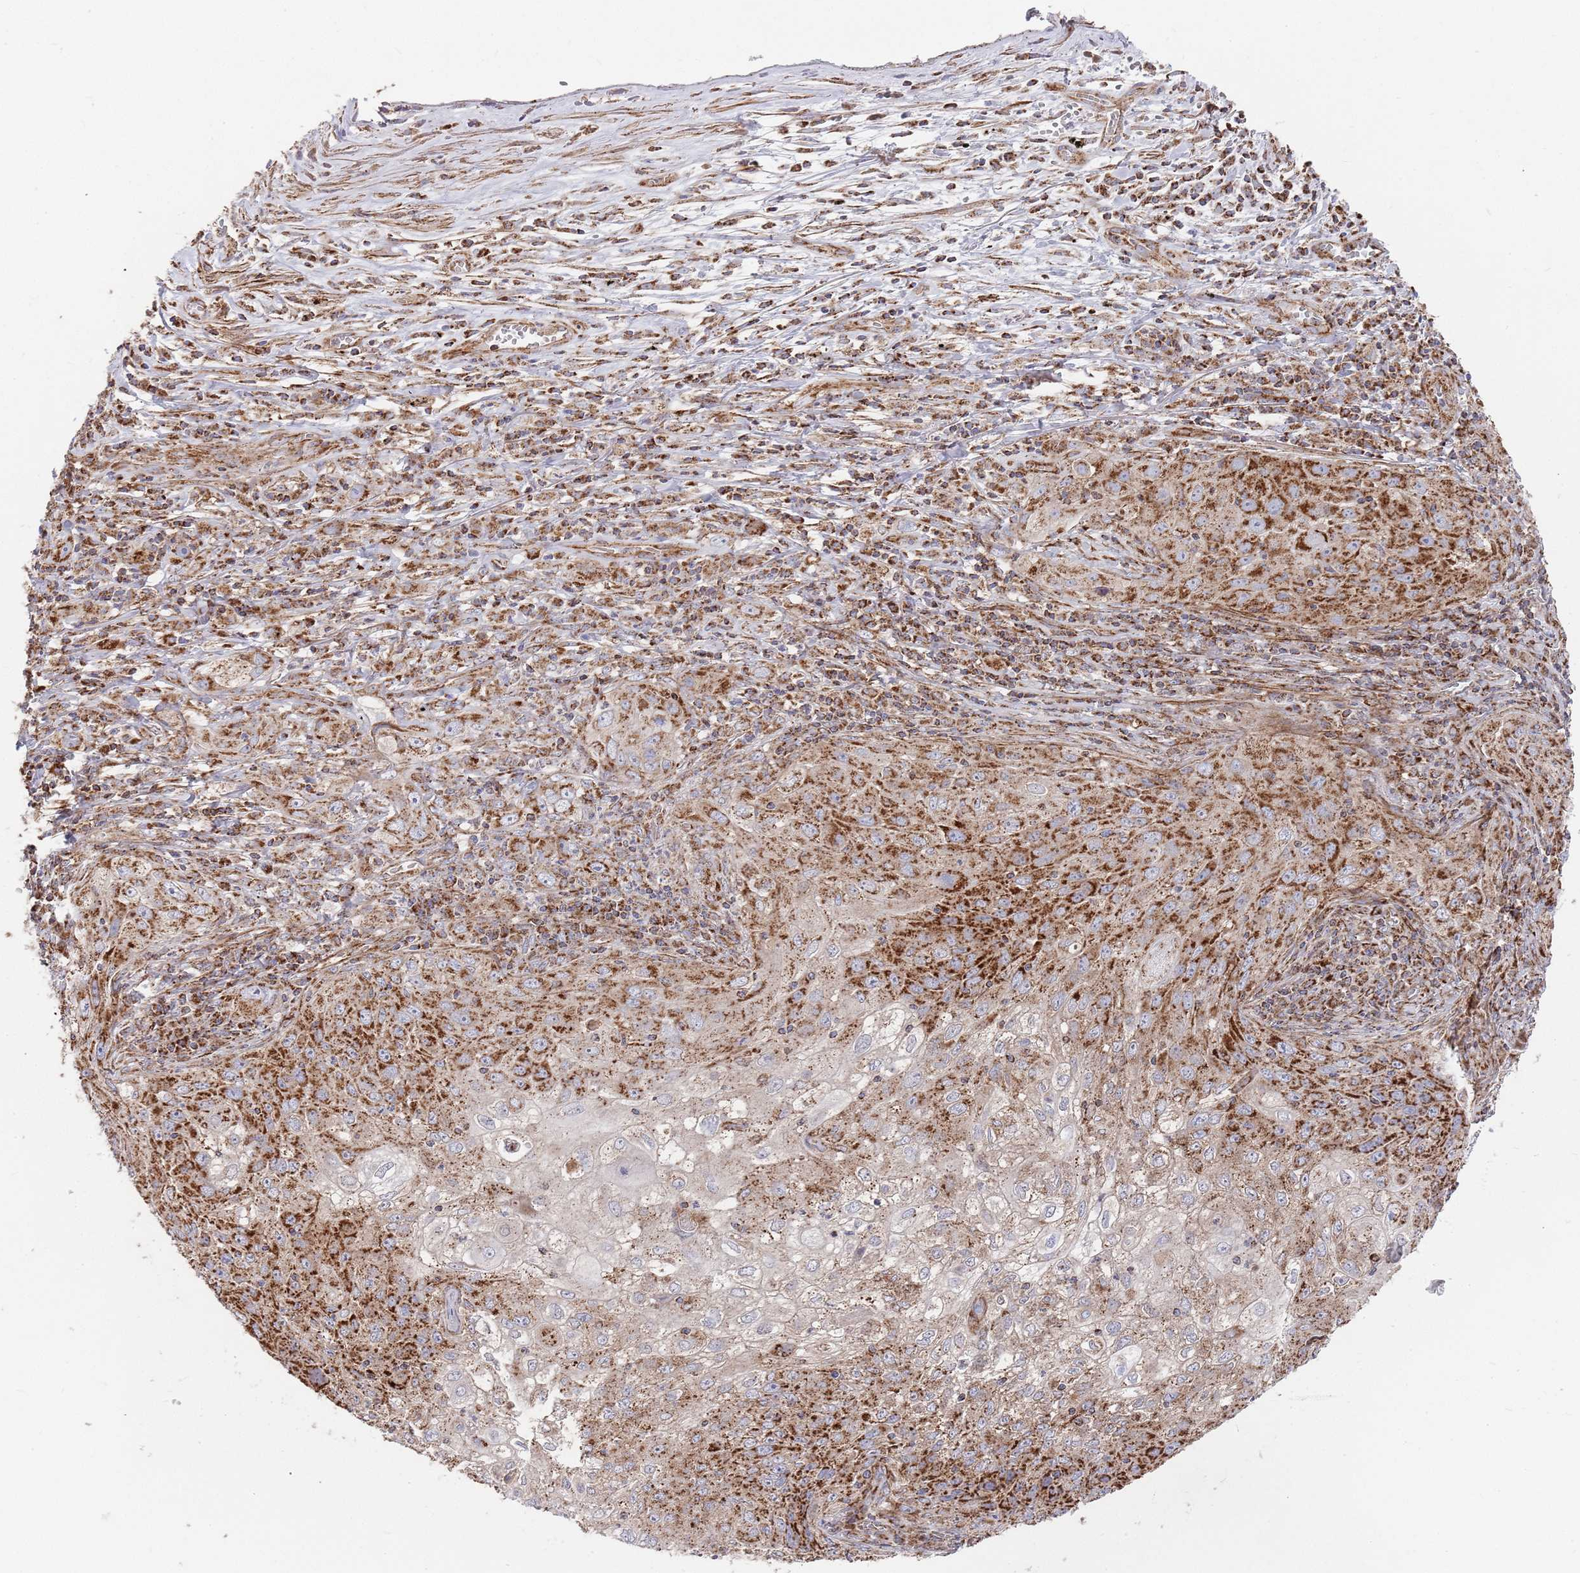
{"staining": {"intensity": "strong", "quantity": ">75%", "location": "cytoplasmic/membranous"}, "tissue": "lung cancer", "cell_type": "Tumor cells", "image_type": "cancer", "snomed": [{"axis": "morphology", "description": "Squamous cell carcinoma, NOS"}, {"axis": "topography", "description": "Lung"}], "caption": "Brown immunohistochemical staining in human lung squamous cell carcinoma demonstrates strong cytoplasmic/membranous expression in about >75% of tumor cells.", "gene": "WDFY3", "patient": {"sex": "female", "age": 69}}